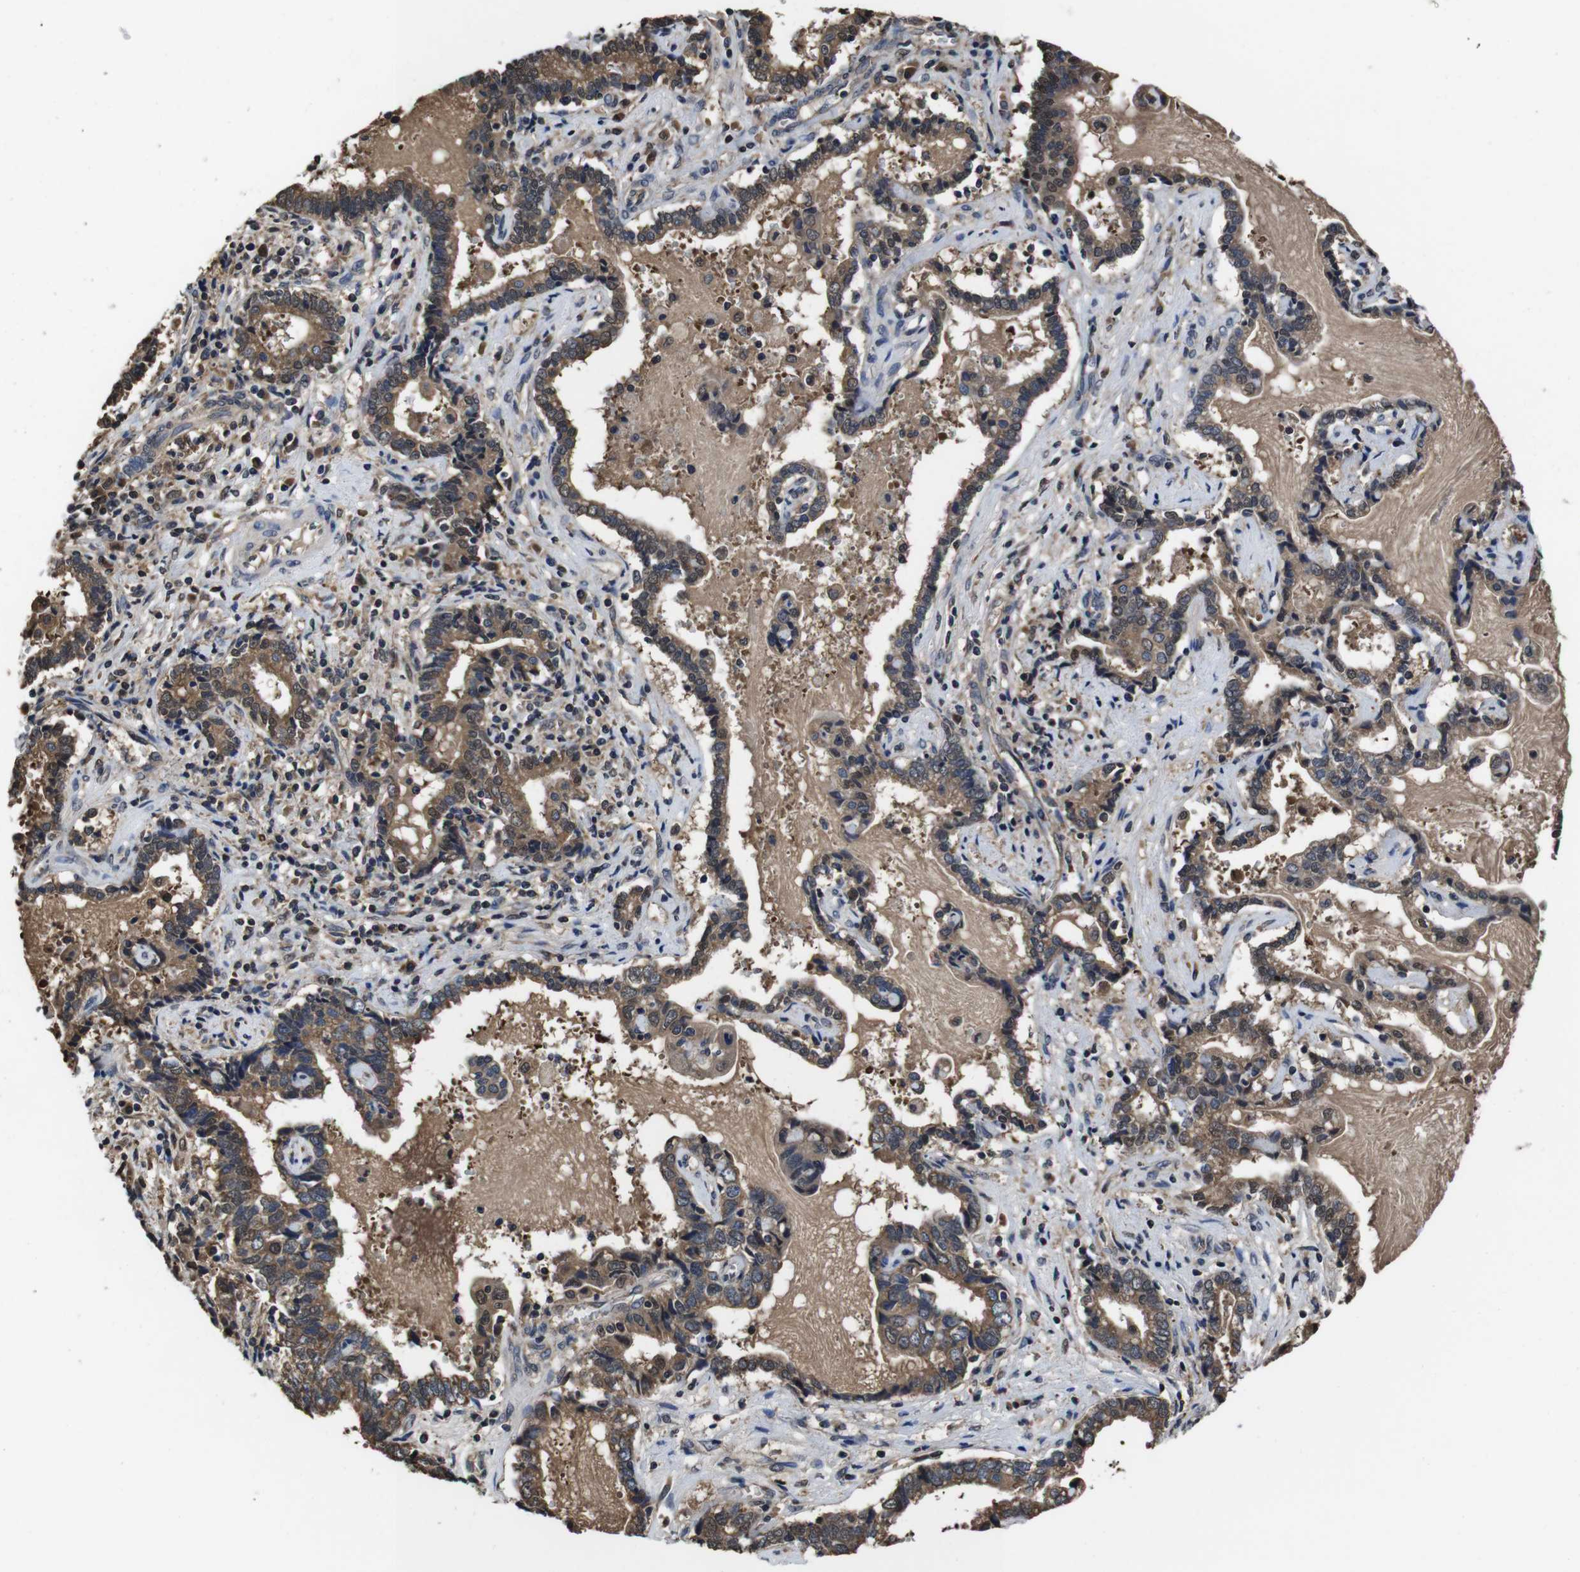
{"staining": {"intensity": "moderate", "quantity": ">75%", "location": "cytoplasmic/membranous"}, "tissue": "liver cancer", "cell_type": "Tumor cells", "image_type": "cancer", "snomed": [{"axis": "morphology", "description": "Cholangiocarcinoma"}, {"axis": "topography", "description": "Liver"}], "caption": "Immunohistochemistry of cholangiocarcinoma (liver) demonstrates medium levels of moderate cytoplasmic/membranous staining in about >75% of tumor cells.", "gene": "CXCL11", "patient": {"sex": "male", "age": 57}}